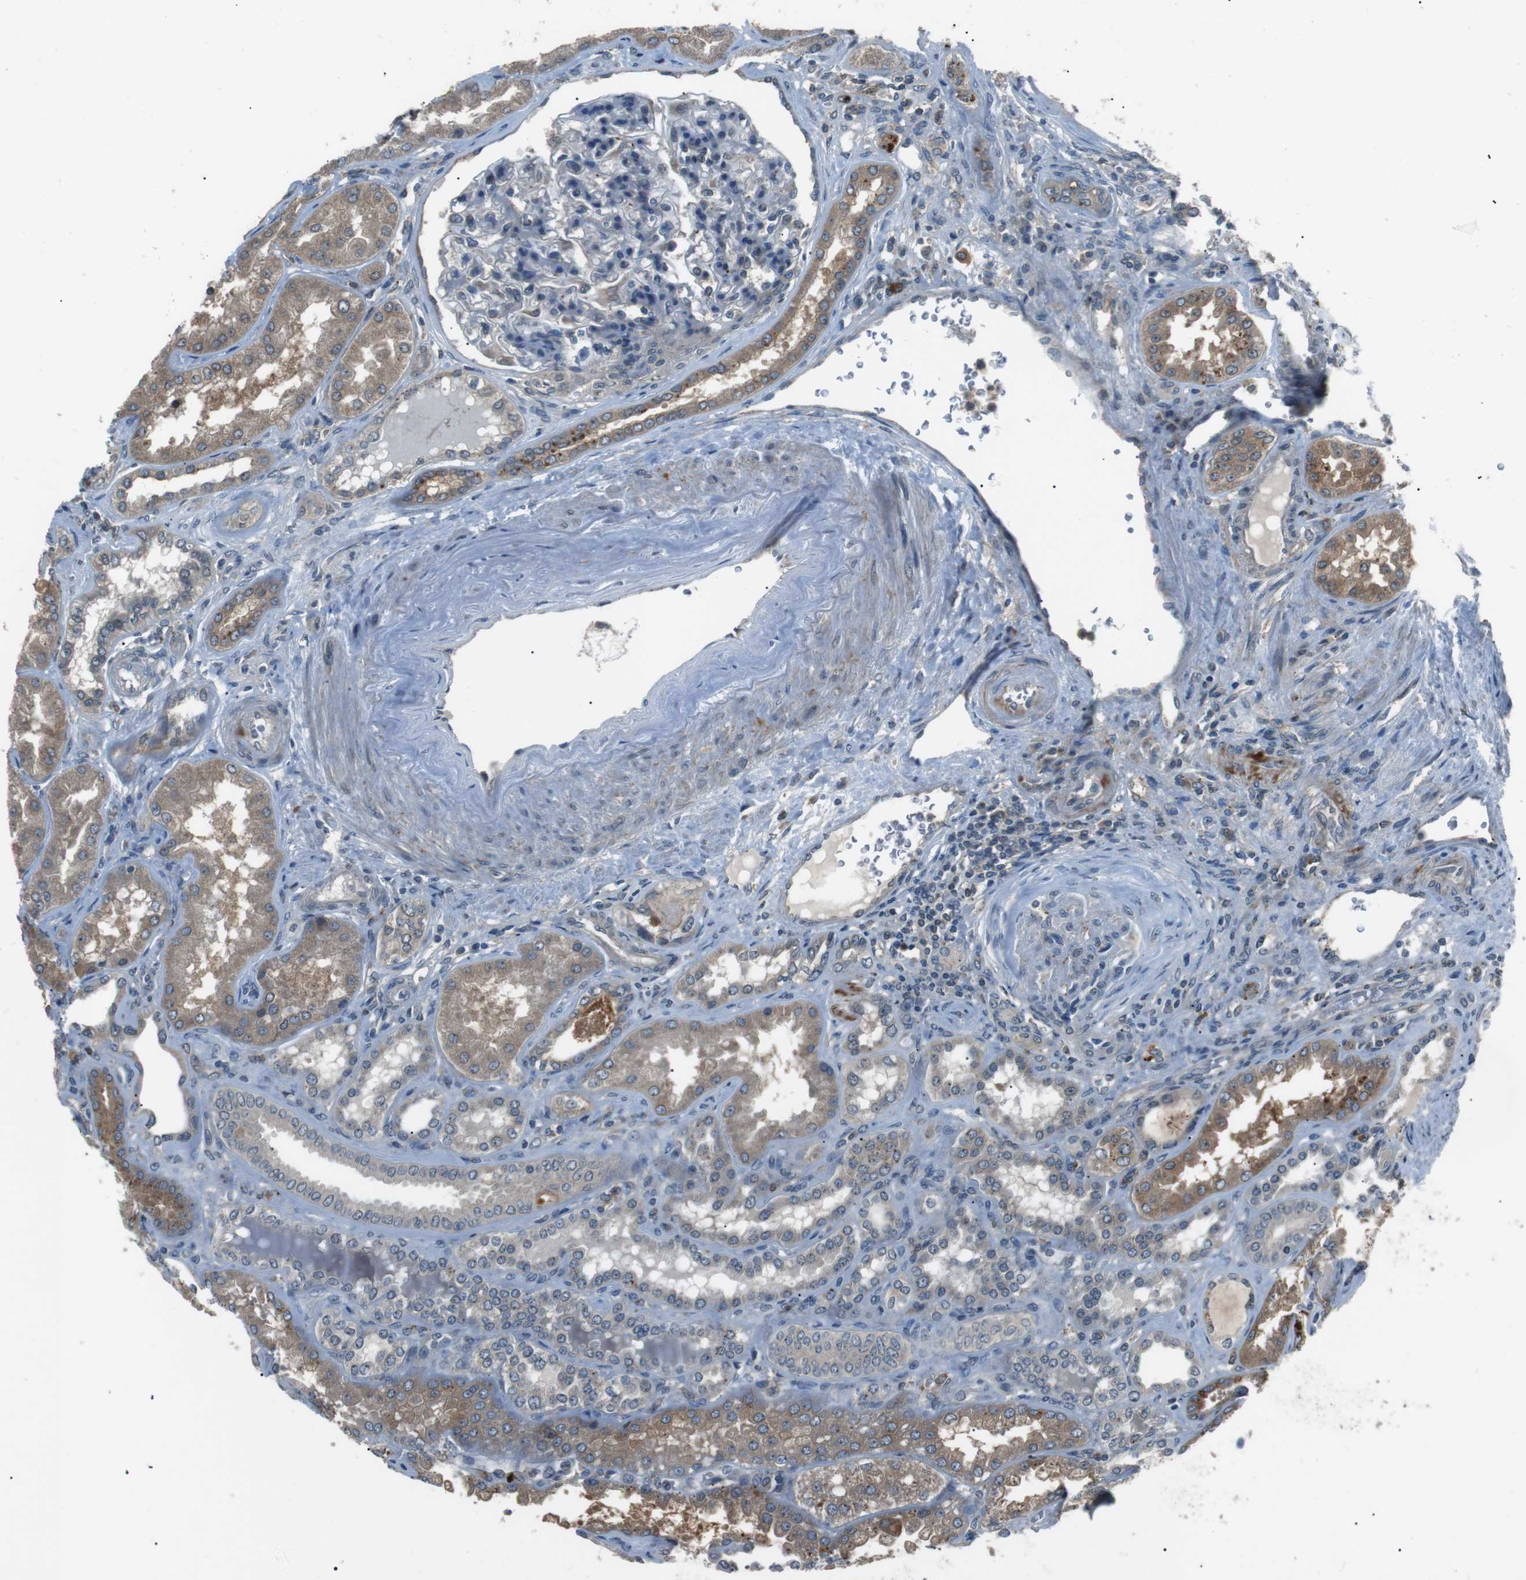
{"staining": {"intensity": "weak", "quantity": "<25%", "location": "cytoplasmic/membranous,nuclear"}, "tissue": "kidney", "cell_type": "Cells in glomeruli", "image_type": "normal", "snomed": [{"axis": "morphology", "description": "Normal tissue, NOS"}, {"axis": "topography", "description": "Kidney"}], "caption": "An immunohistochemistry (IHC) image of benign kidney is shown. There is no staining in cells in glomeruli of kidney.", "gene": "NEK7", "patient": {"sex": "female", "age": 56}}